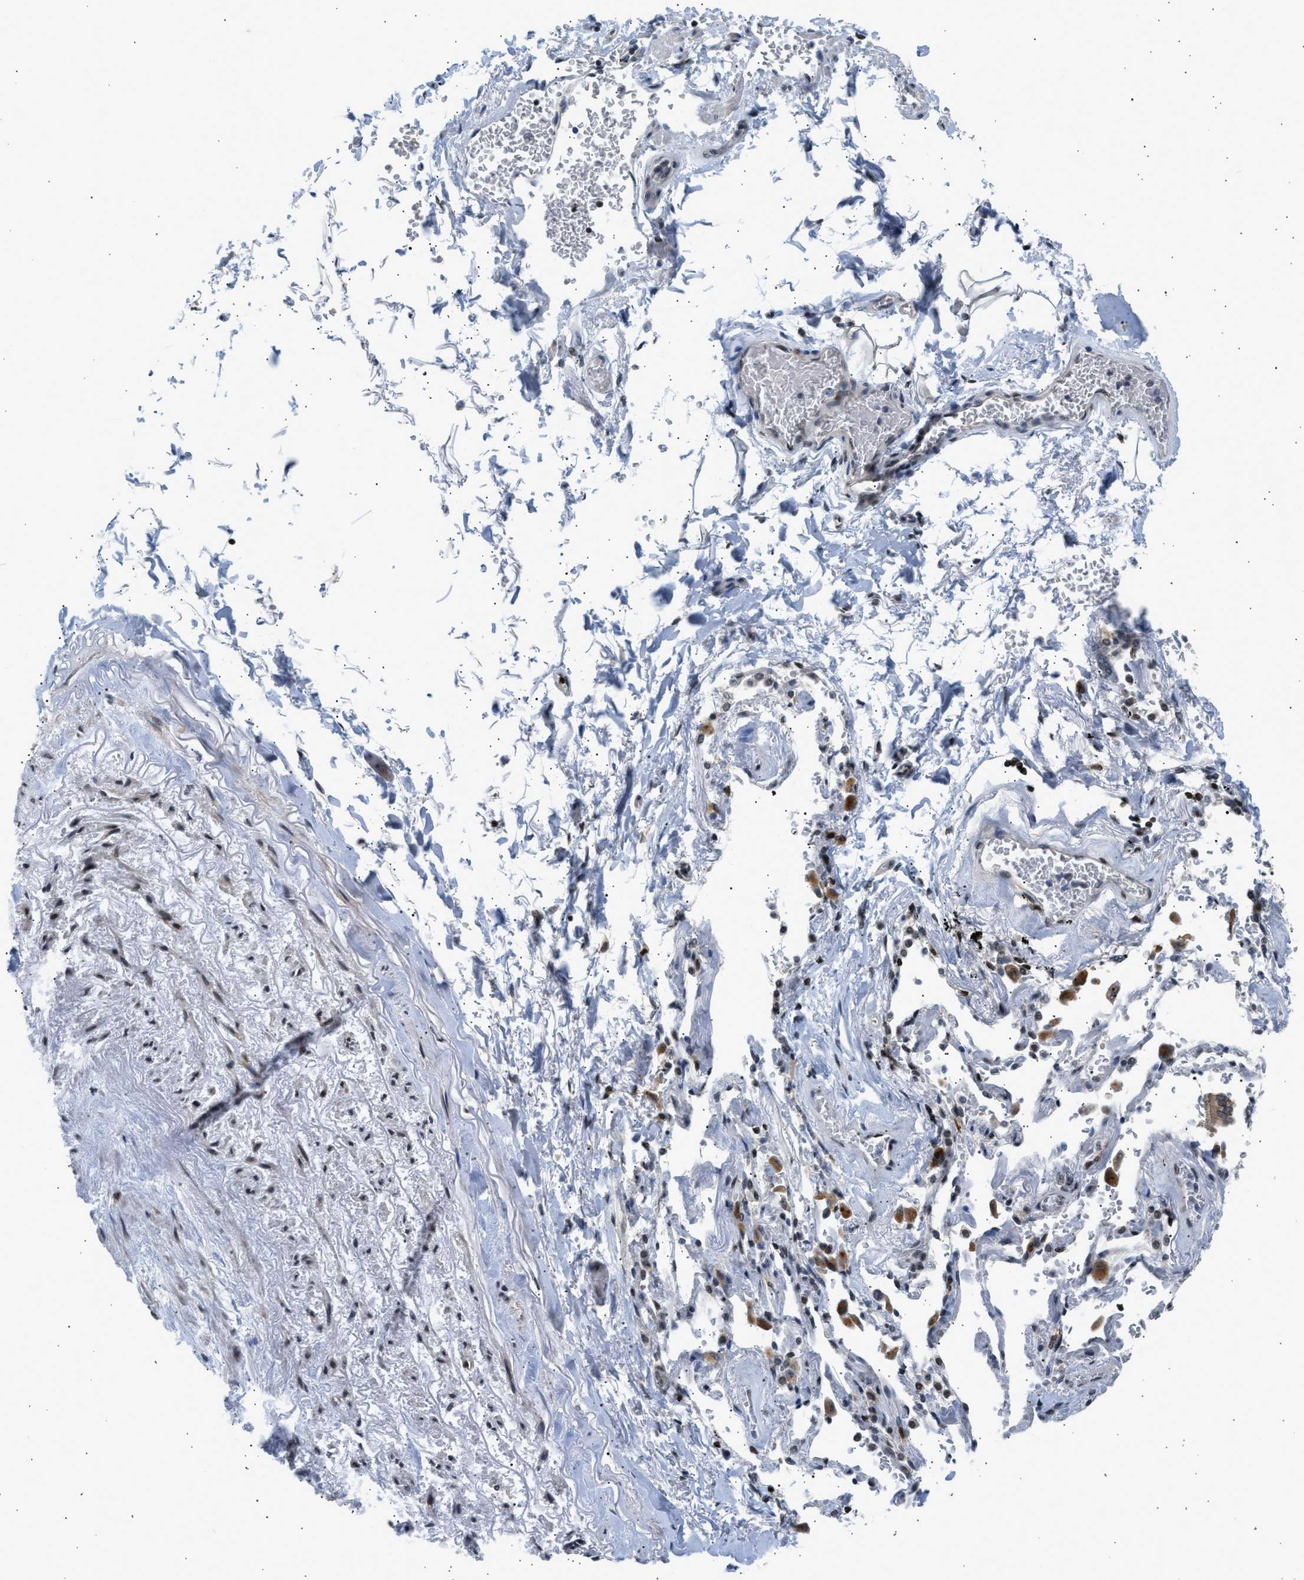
{"staining": {"intensity": "negative", "quantity": "none", "location": "none"}, "tissue": "adipose tissue", "cell_type": "Adipocytes", "image_type": "normal", "snomed": [{"axis": "morphology", "description": "Normal tissue, NOS"}, {"axis": "topography", "description": "Cartilage tissue"}, {"axis": "topography", "description": "Lung"}], "caption": "Immunohistochemistry photomicrograph of unremarkable adipose tissue: adipose tissue stained with DAB reveals no significant protein positivity in adipocytes.", "gene": "NPS", "patient": {"sex": "female", "age": 77}}